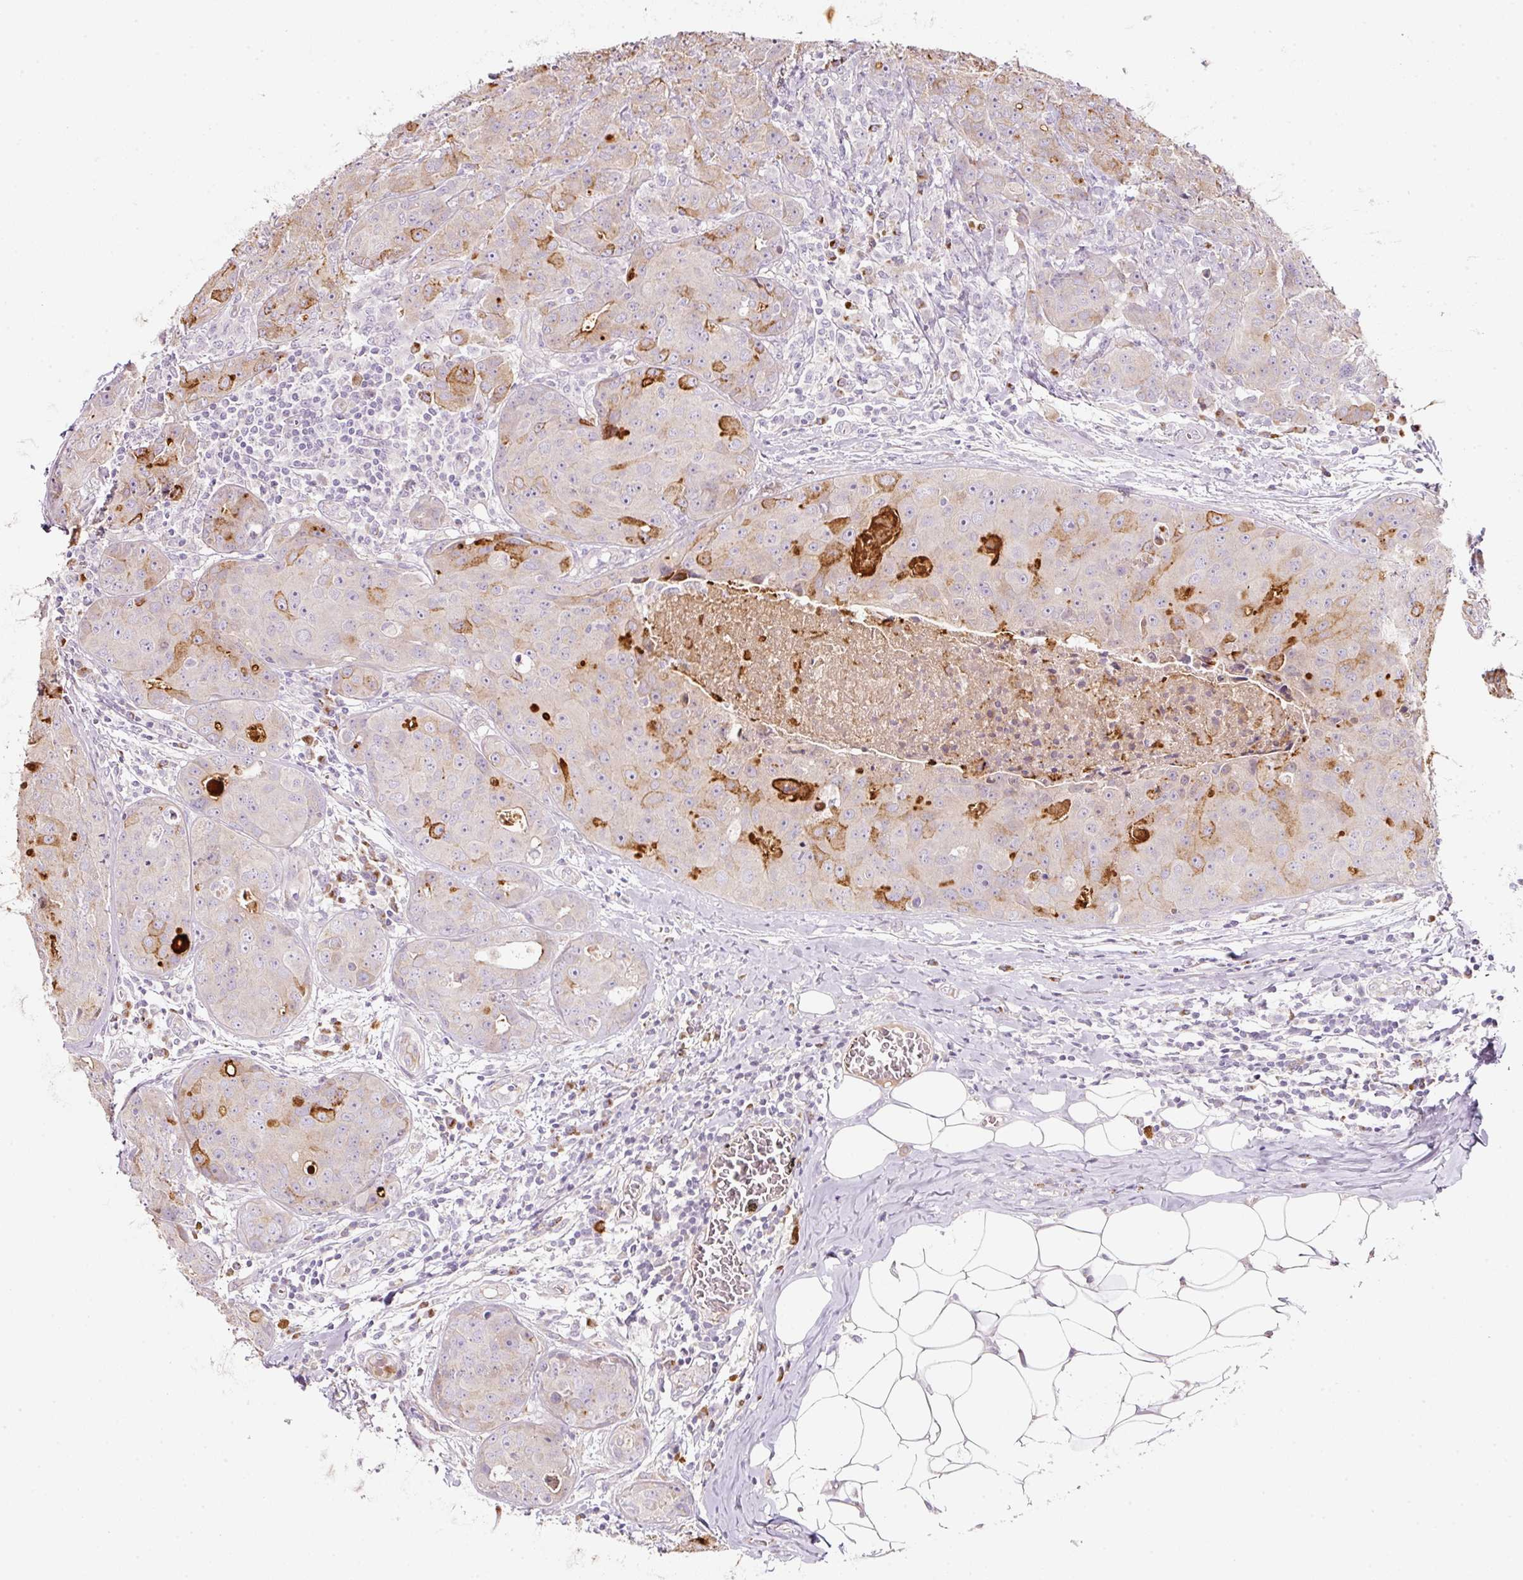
{"staining": {"intensity": "strong", "quantity": "<25%", "location": "cytoplasmic/membranous"}, "tissue": "breast cancer", "cell_type": "Tumor cells", "image_type": "cancer", "snomed": [{"axis": "morphology", "description": "Duct carcinoma"}, {"axis": "topography", "description": "Breast"}], "caption": "This photomicrograph exhibits immunohistochemistry (IHC) staining of human breast infiltrating ductal carcinoma, with medium strong cytoplasmic/membranous positivity in approximately <25% of tumor cells.", "gene": "NBPF11", "patient": {"sex": "female", "age": 43}}